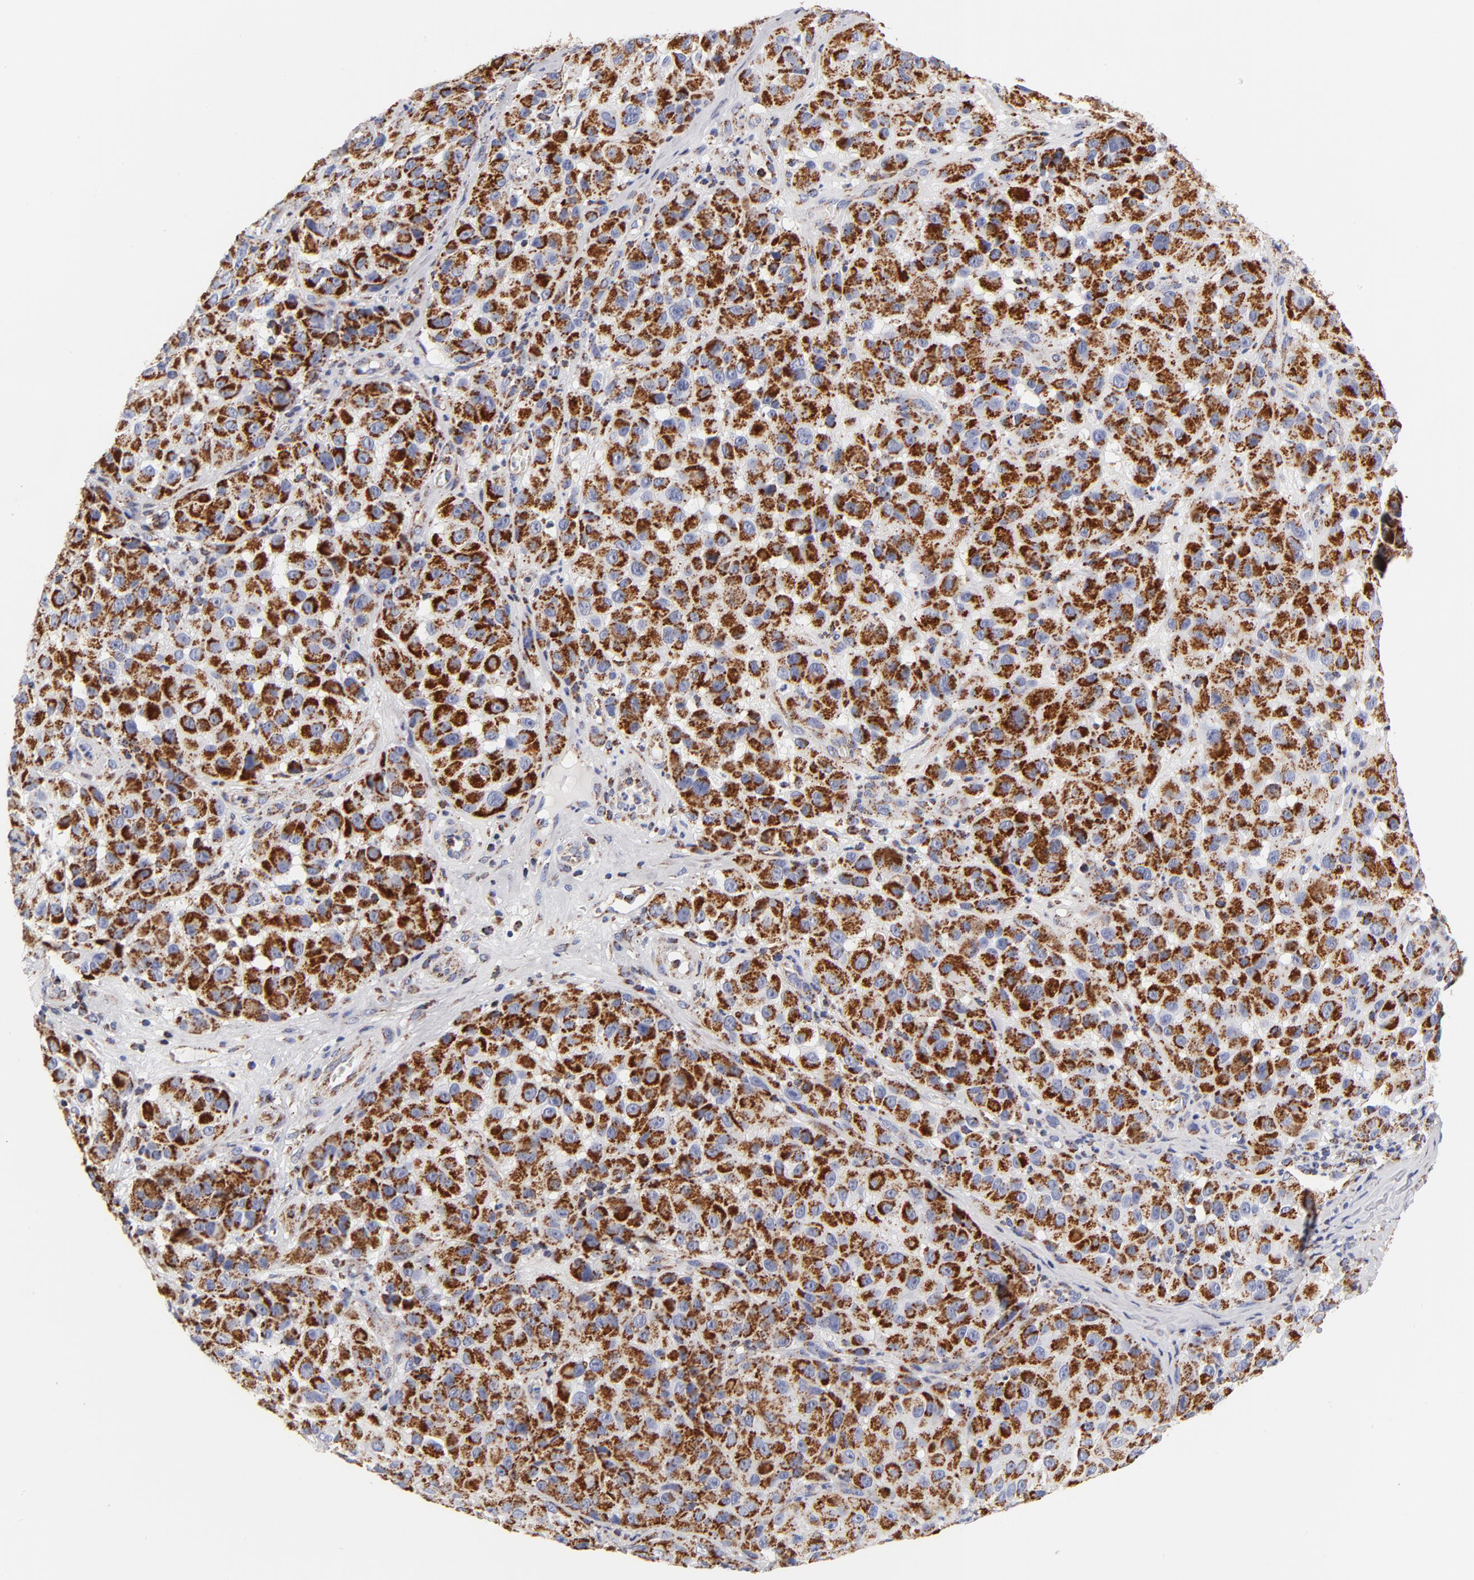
{"staining": {"intensity": "strong", "quantity": ">75%", "location": "cytoplasmic/membranous"}, "tissue": "melanoma", "cell_type": "Tumor cells", "image_type": "cancer", "snomed": [{"axis": "morphology", "description": "Malignant melanoma, NOS"}, {"axis": "topography", "description": "Skin"}], "caption": "Immunohistochemical staining of malignant melanoma exhibits strong cytoplasmic/membranous protein positivity in approximately >75% of tumor cells. (DAB (3,3'-diaminobenzidine) = brown stain, brightfield microscopy at high magnification).", "gene": "ECHS1", "patient": {"sex": "female", "age": 21}}